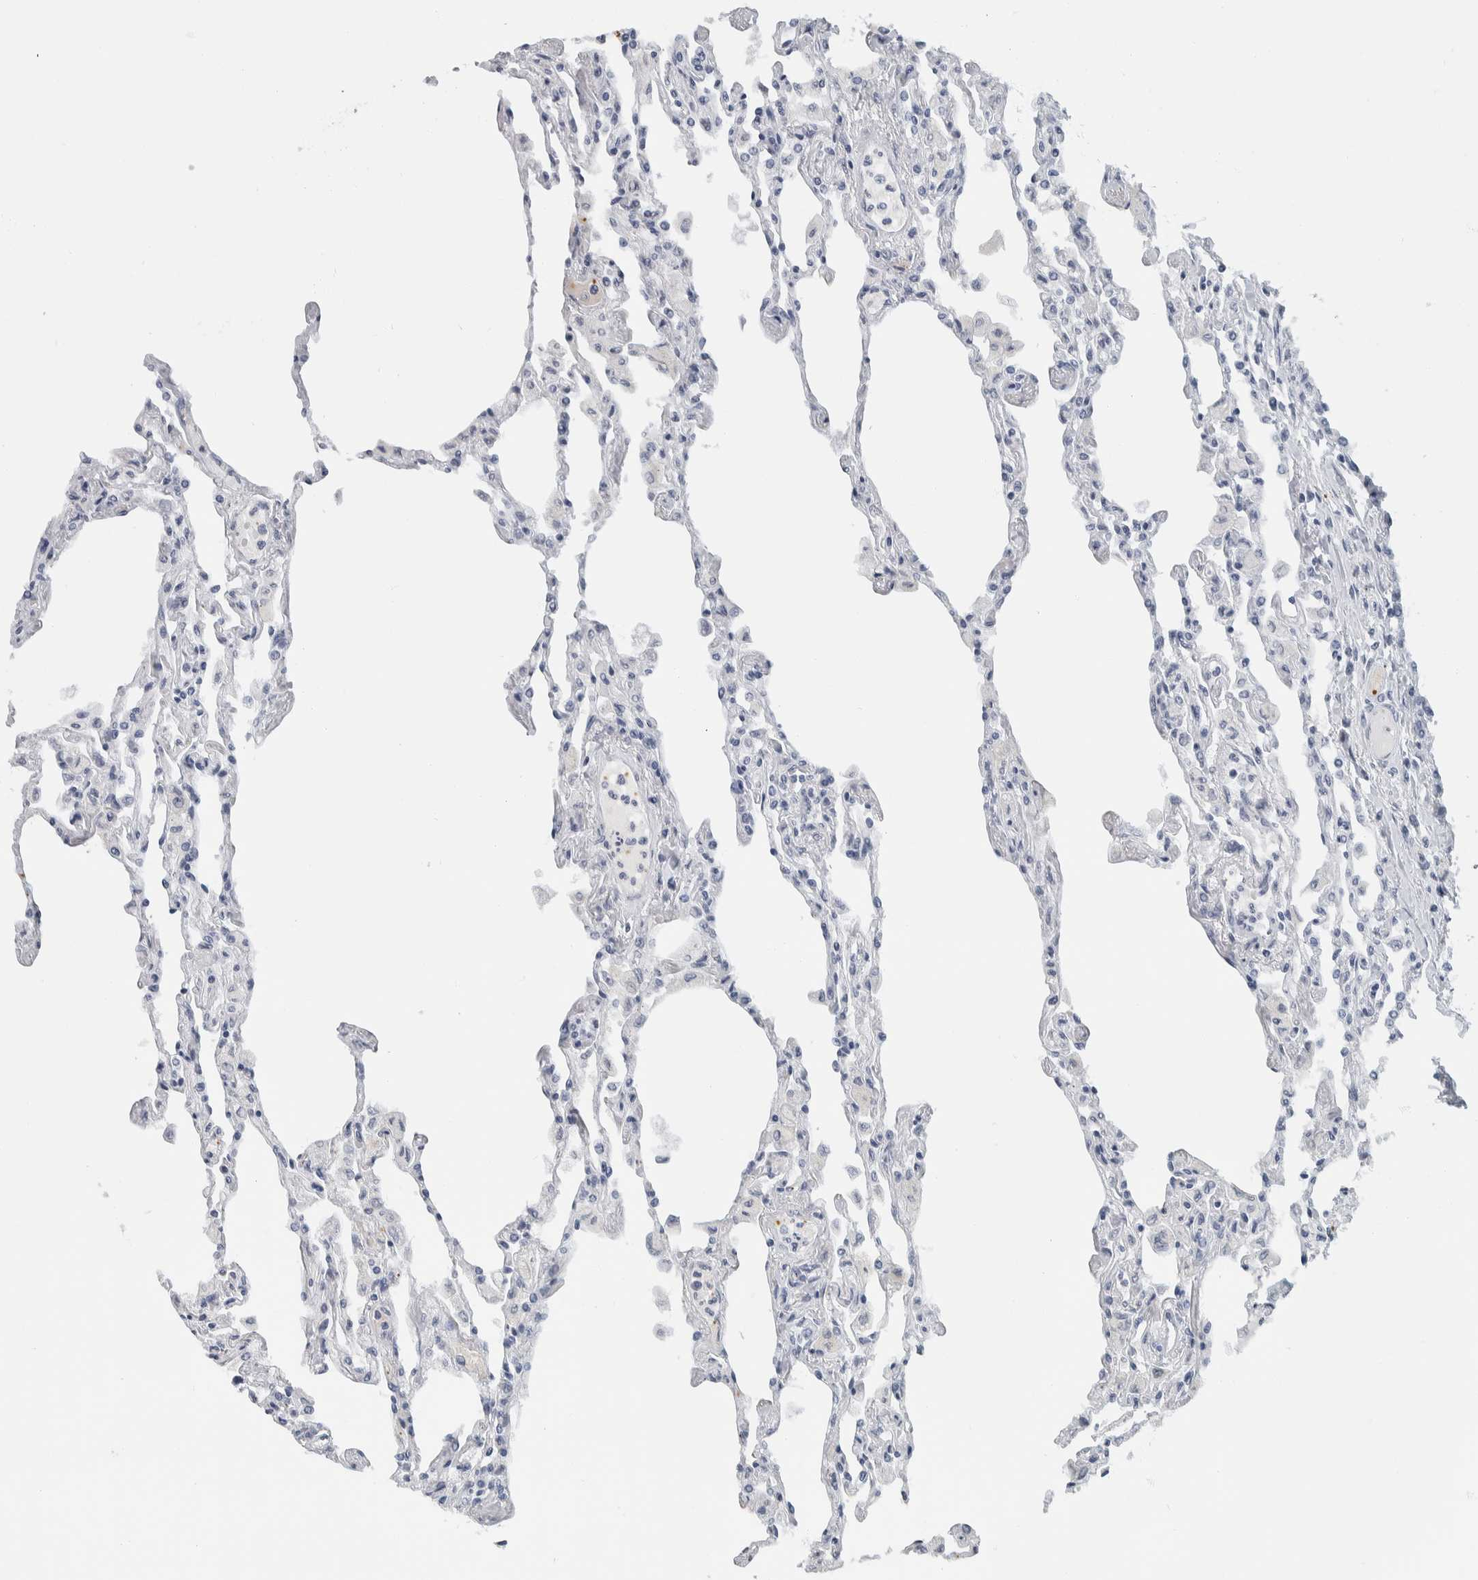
{"staining": {"intensity": "negative", "quantity": "none", "location": "none"}, "tissue": "lung", "cell_type": "Alveolar cells", "image_type": "normal", "snomed": [{"axis": "morphology", "description": "Normal tissue, NOS"}, {"axis": "topography", "description": "Bronchus"}, {"axis": "topography", "description": "Lung"}], "caption": "An image of human lung is negative for staining in alveolar cells. (Brightfield microscopy of DAB immunohistochemistry at high magnification).", "gene": "NEFM", "patient": {"sex": "female", "age": 49}}